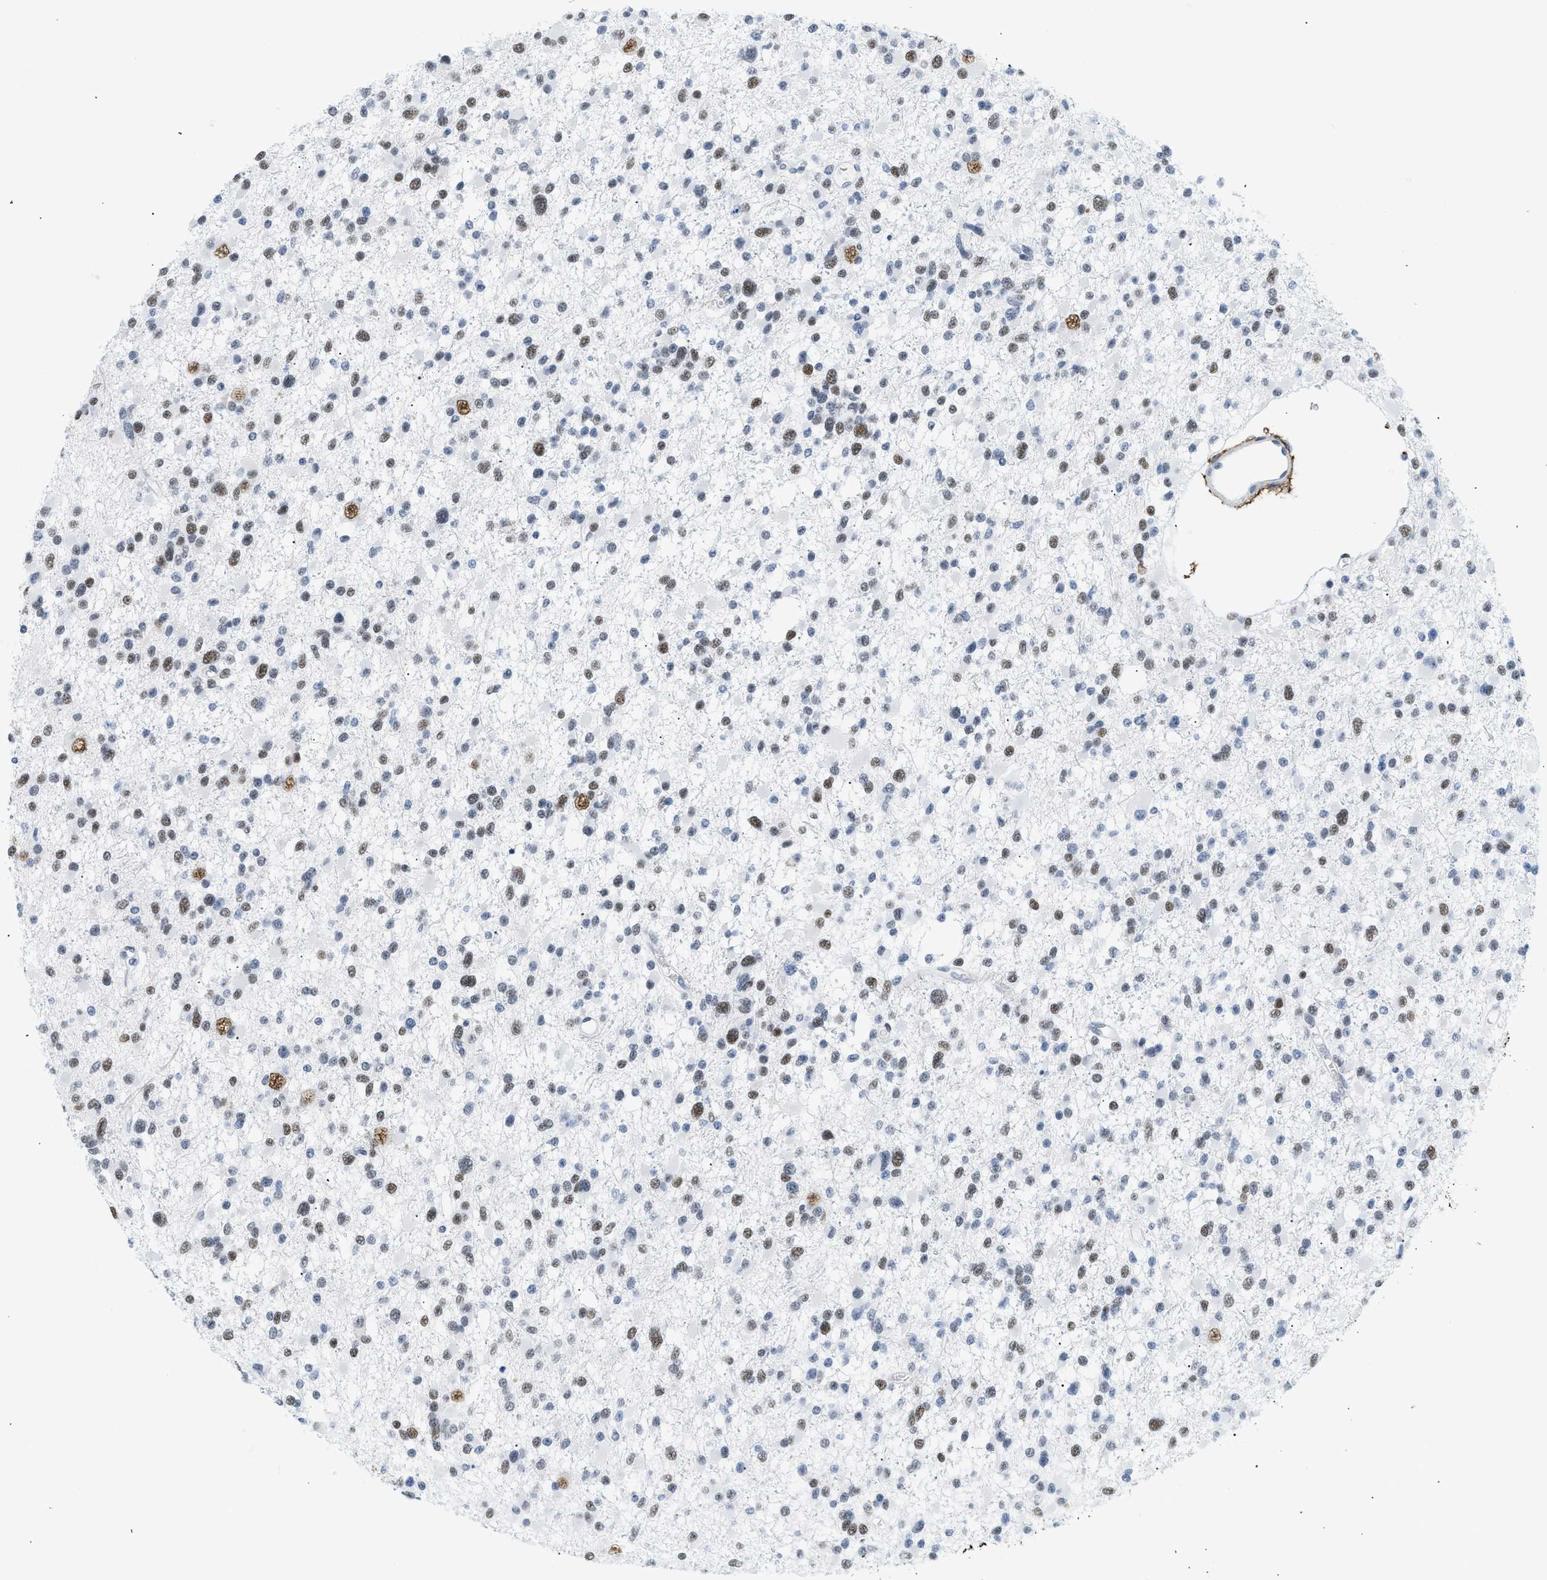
{"staining": {"intensity": "moderate", "quantity": "<25%", "location": "nuclear"}, "tissue": "glioma", "cell_type": "Tumor cells", "image_type": "cancer", "snomed": [{"axis": "morphology", "description": "Glioma, malignant, Low grade"}, {"axis": "topography", "description": "Brain"}], "caption": "Protein expression analysis of human glioma reveals moderate nuclear positivity in approximately <25% of tumor cells.", "gene": "ELN", "patient": {"sex": "female", "age": 22}}